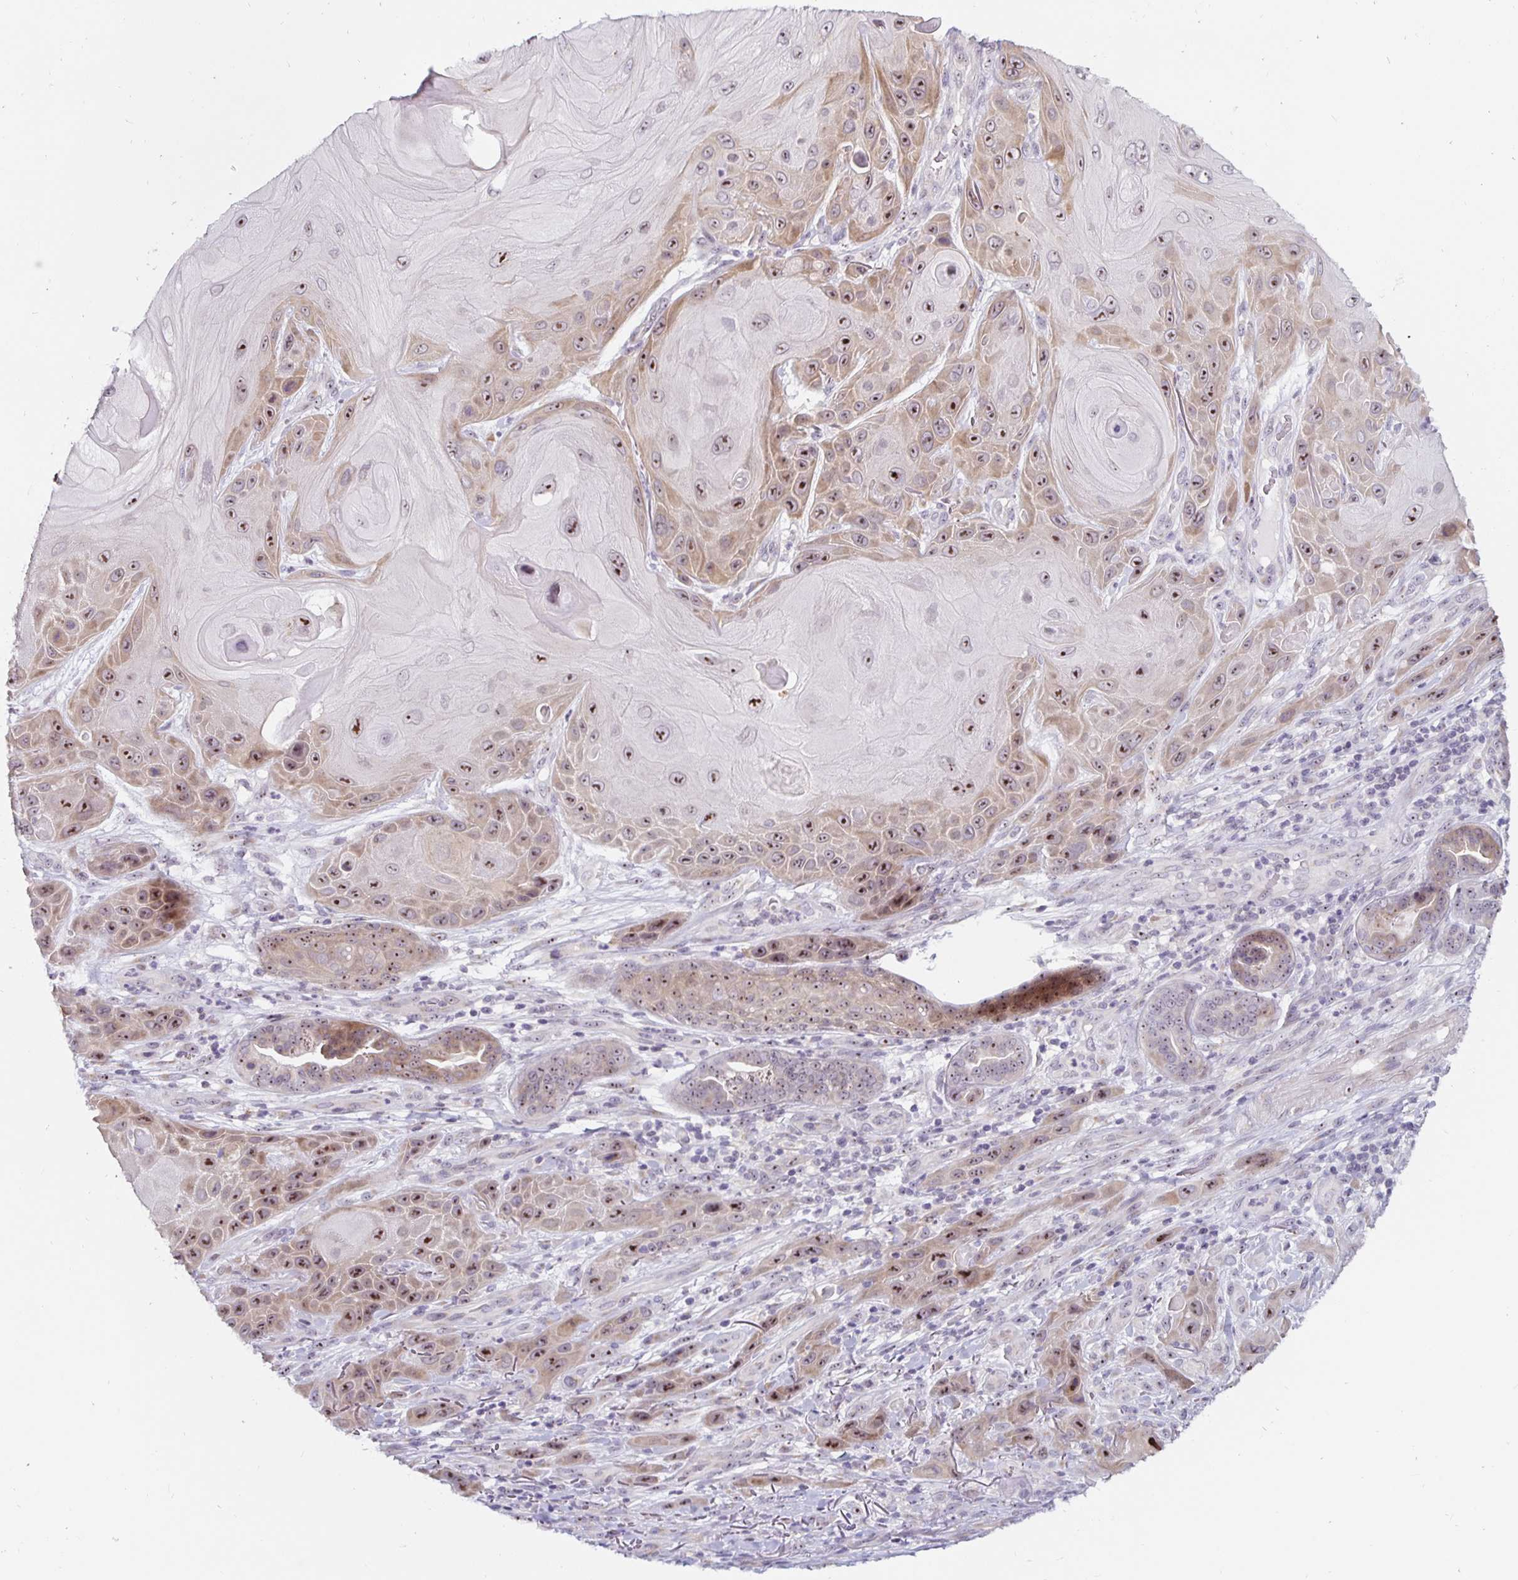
{"staining": {"intensity": "moderate", "quantity": ">75%", "location": "cytoplasmic/membranous,nuclear"}, "tissue": "skin cancer", "cell_type": "Tumor cells", "image_type": "cancer", "snomed": [{"axis": "morphology", "description": "Squamous cell carcinoma, NOS"}, {"axis": "topography", "description": "Skin"}], "caption": "Tumor cells exhibit moderate cytoplasmic/membranous and nuclear expression in about >75% of cells in skin cancer.", "gene": "NUP85", "patient": {"sex": "female", "age": 94}}